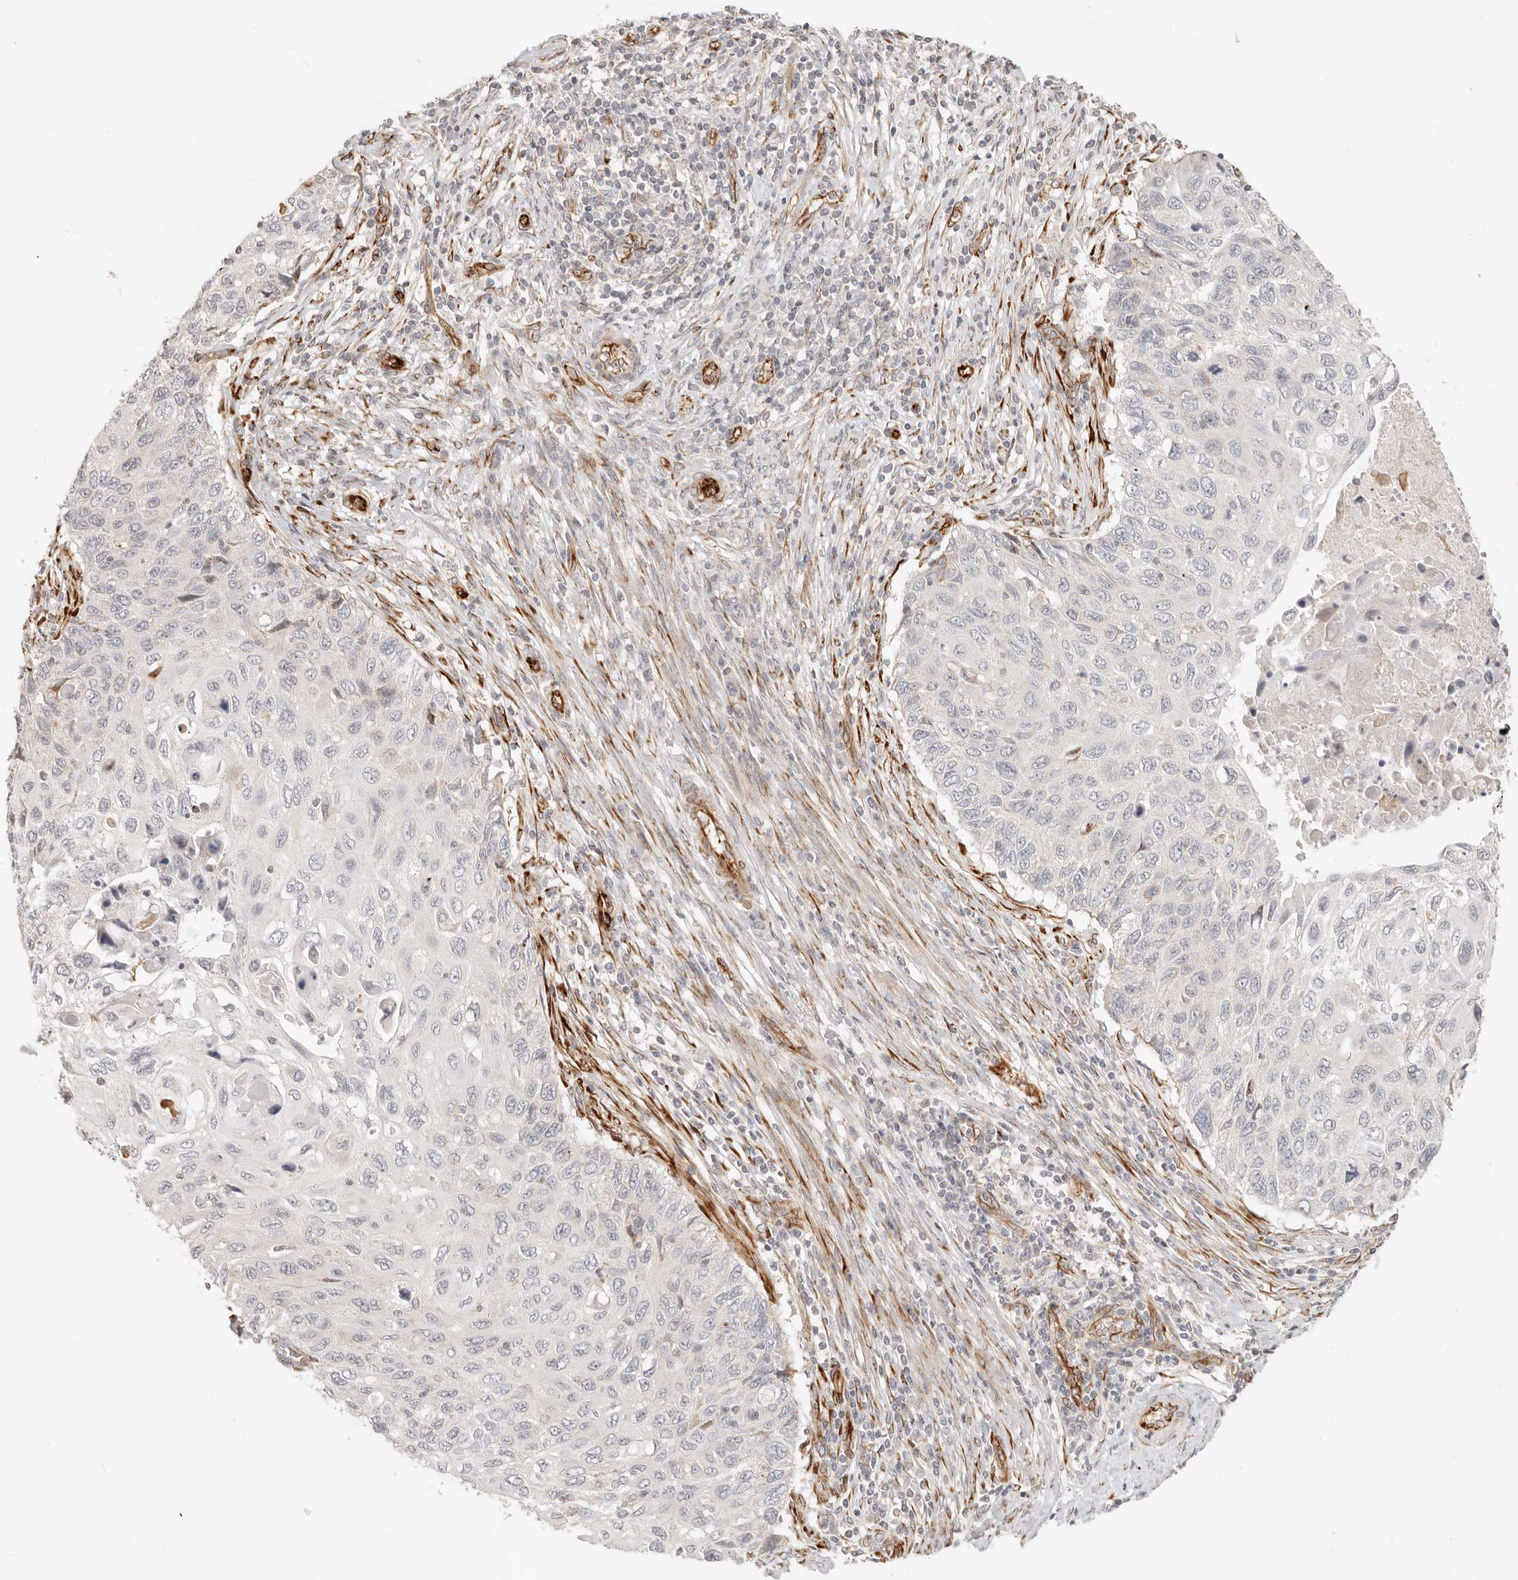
{"staining": {"intensity": "negative", "quantity": "none", "location": "none"}, "tissue": "cervical cancer", "cell_type": "Tumor cells", "image_type": "cancer", "snomed": [{"axis": "morphology", "description": "Squamous cell carcinoma, NOS"}, {"axis": "topography", "description": "Cervix"}], "caption": "IHC of squamous cell carcinoma (cervical) reveals no staining in tumor cells.", "gene": "SASS6", "patient": {"sex": "female", "age": 70}}